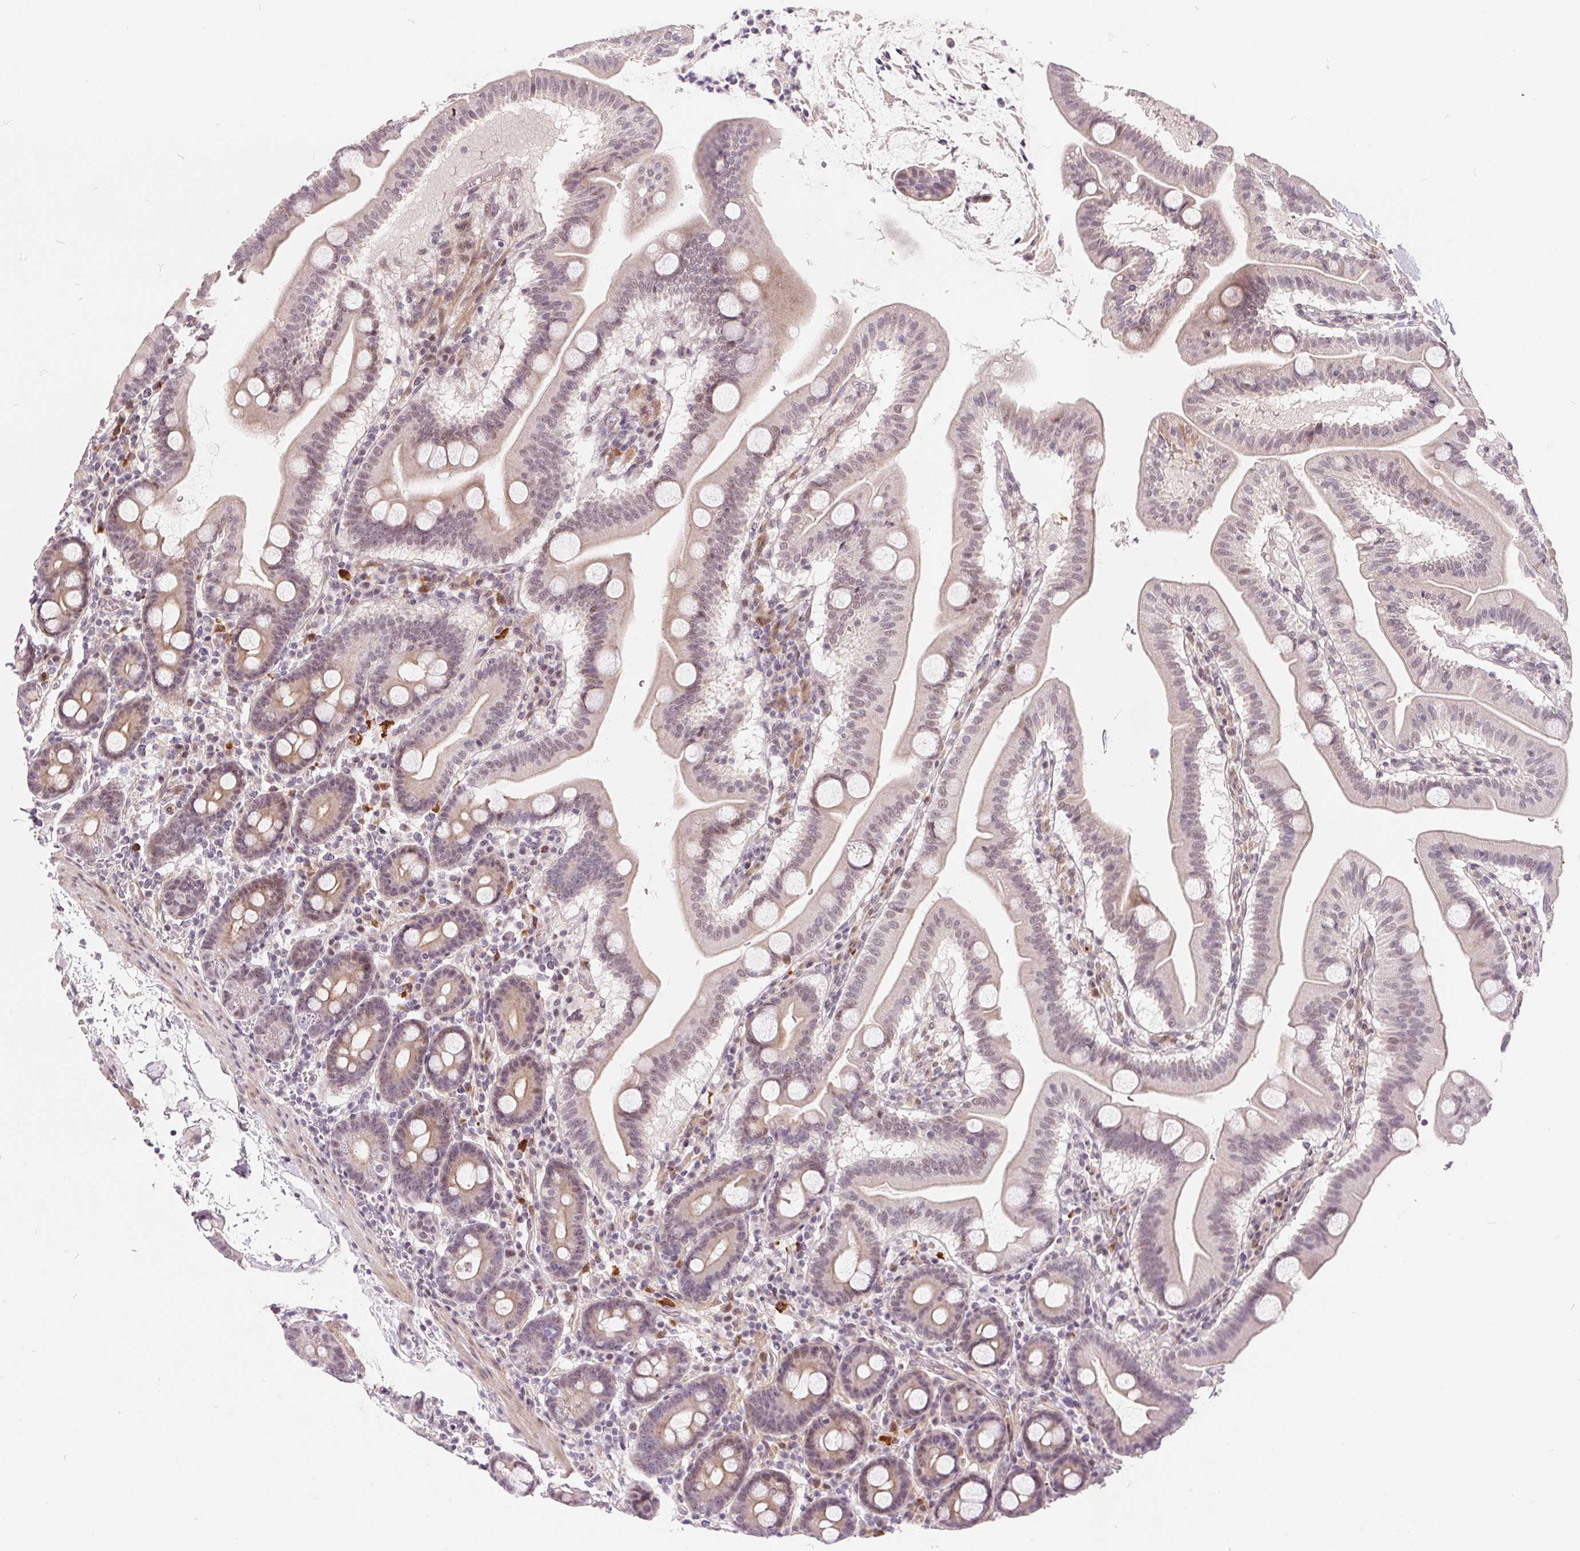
{"staining": {"intensity": "weak", "quantity": "<25%", "location": "nuclear"}, "tissue": "duodenum", "cell_type": "Glandular cells", "image_type": "normal", "snomed": [{"axis": "morphology", "description": "Normal tissue, NOS"}, {"axis": "topography", "description": "Pancreas"}, {"axis": "topography", "description": "Duodenum"}], "caption": "An image of human duodenum is negative for staining in glandular cells. (DAB immunohistochemistry visualized using brightfield microscopy, high magnification).", "gene": "NRG2", "patient": {"sex": "male", "age": 59}}